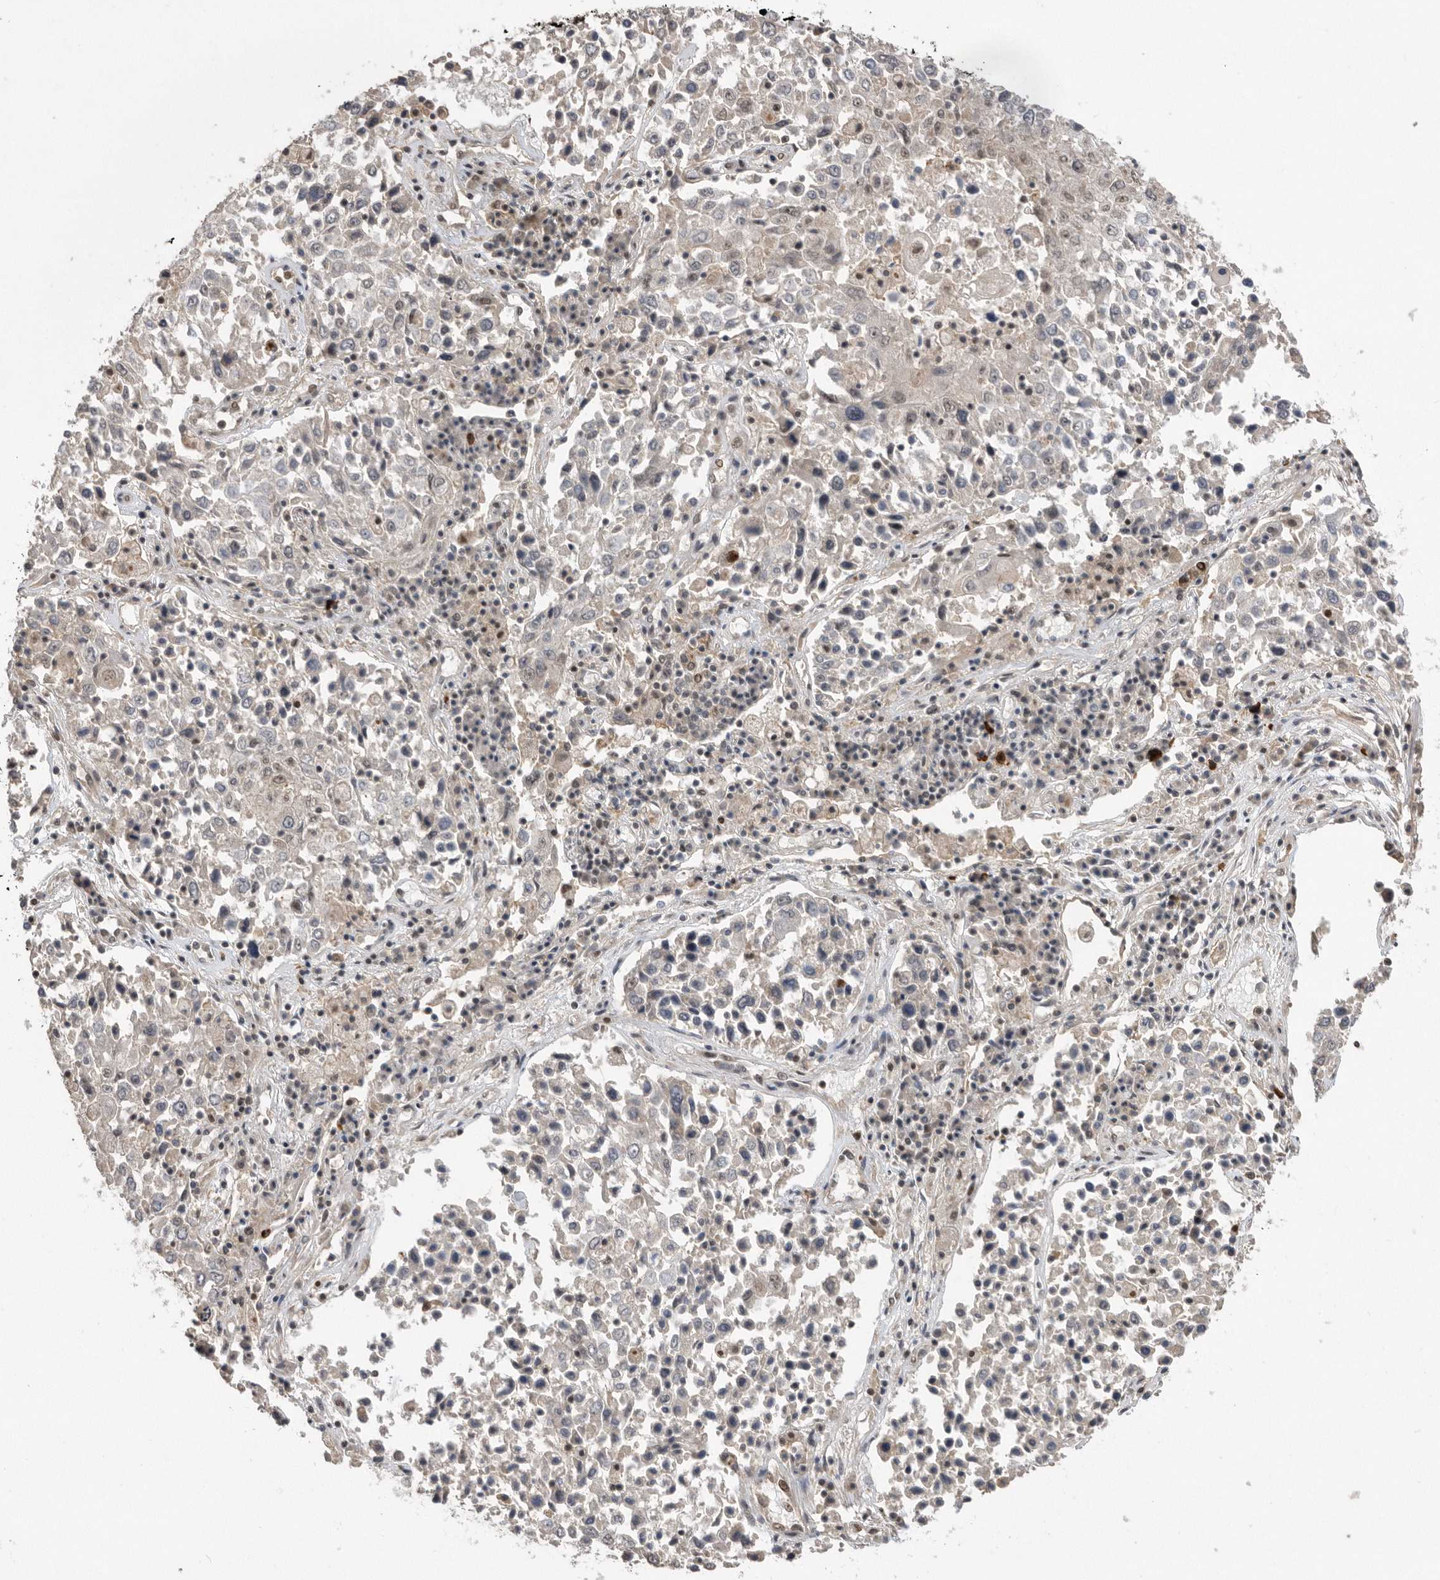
{"staining": {"intensity": "weak", "quantity": "<25%", "location": "nuclear"}, "tissue": "lung cancer", "cell_type": "Tumor cells", "image_type": "cancer", "snomed": [{"axis": "morphology", "description": "Squamous cell carcinoma, NOS"}, {"axis": "topography", "description": "Lung"}], "caption": "The histopathology image exhibits no staining of tumor cells in lung cancer (squamous cell carcinoma). (Immunohistochemistry (ihc), brightfield microscopy, high magnification).", "gene": "TDRD3", "patient": {"sex": "male", "age": 65}}